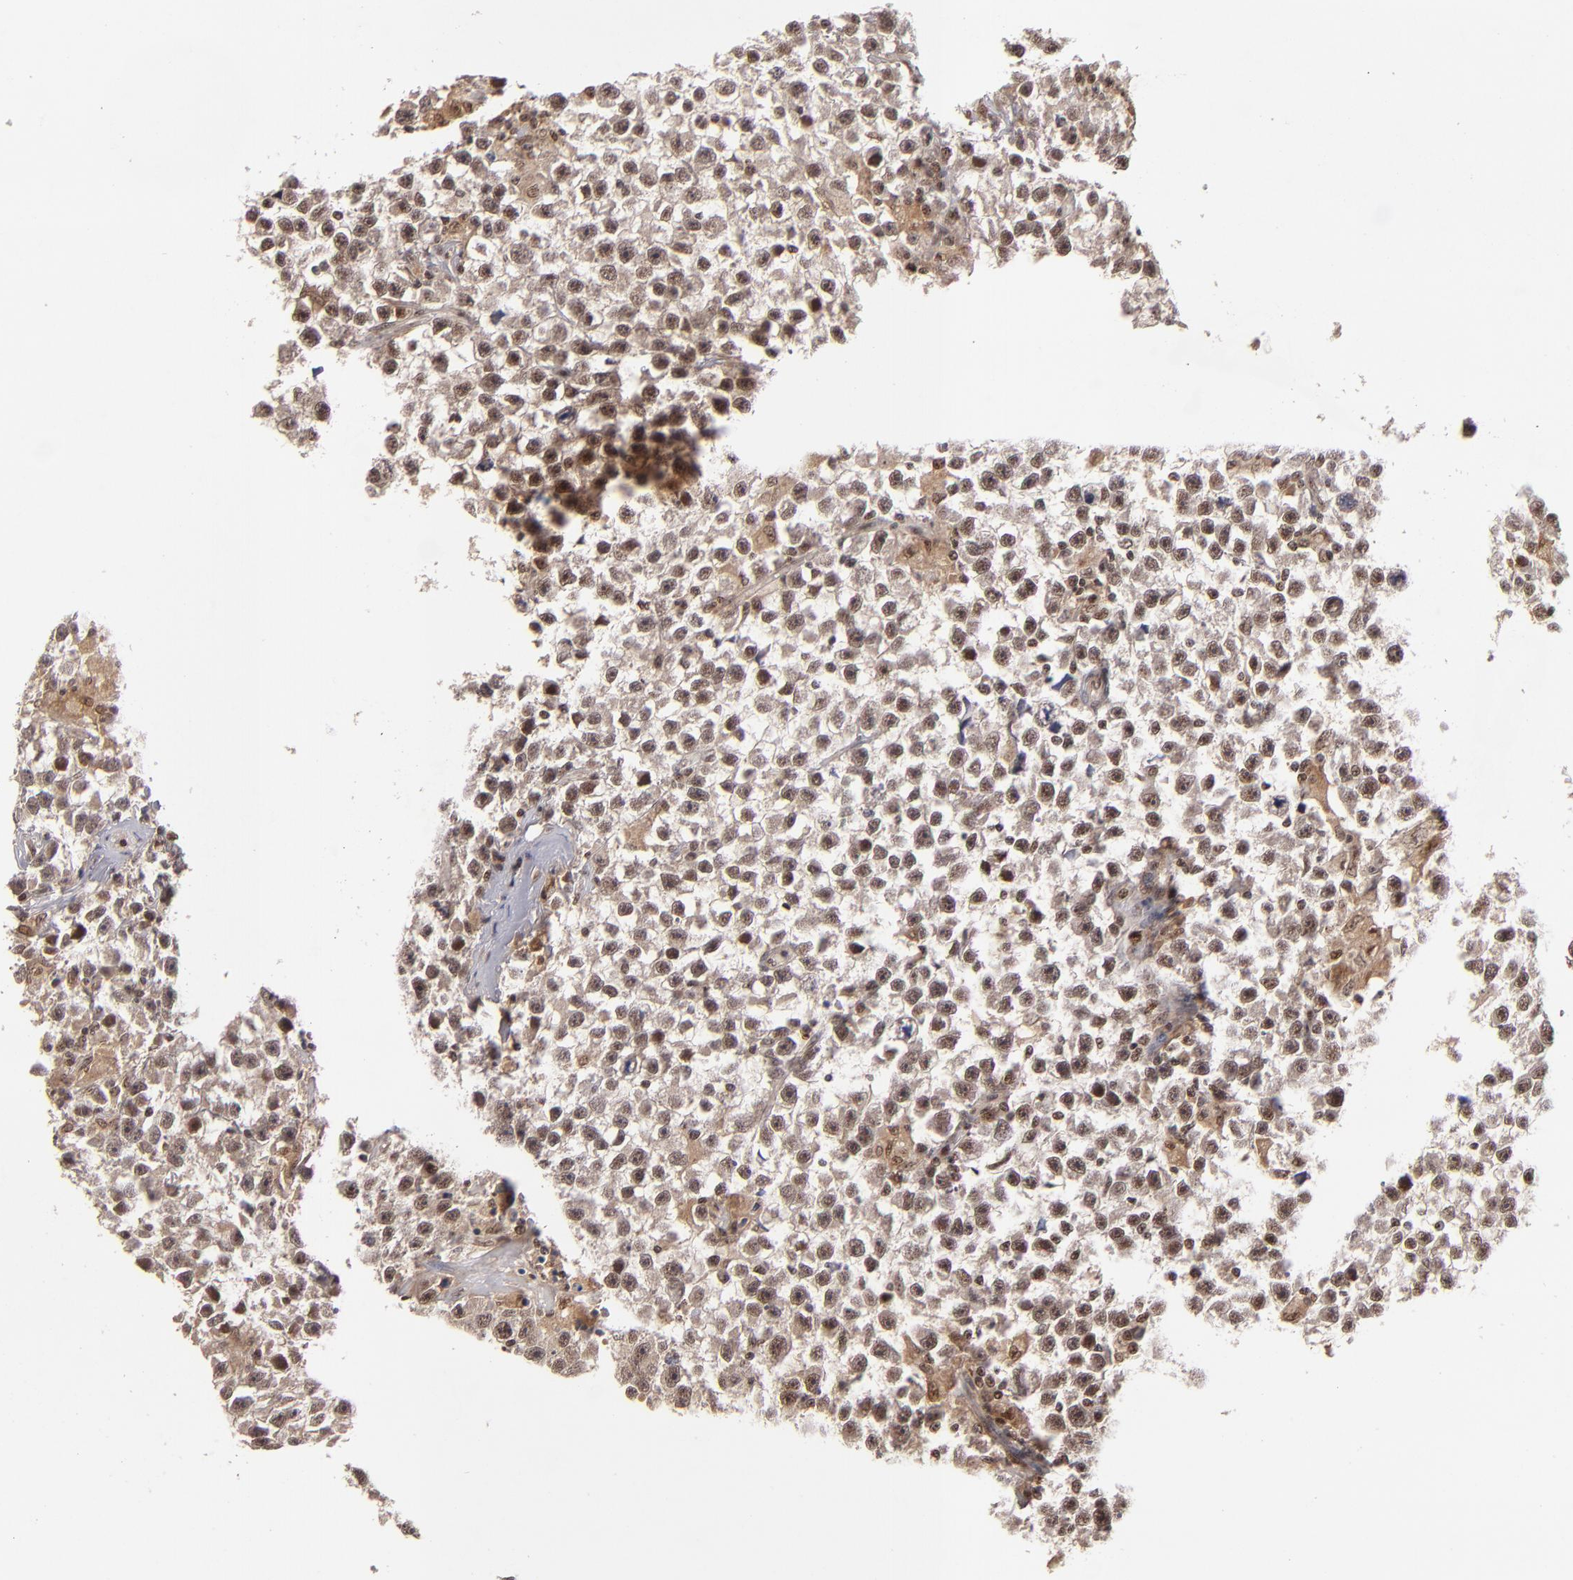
{"staining": {"intensity": "moderate", "quantity": ">75%", "location": "cytoplasmic/membranous,nuclear"}, "tissue": "testis cancer", "cell_type": "Tumor cells", "image_type": "cancer", "snomed": [{"axis": "morphology", "description": "Seminoma, NOS"}, {"axis": "topography", "description": "Testis"}], "caption": "Moderate cytoplasmic/membranous and nuclear staining for a protein is seen in approximately >75% of tumor cells of testis cancer (seminoma) using immunohistochemistry (IHC).", "gene": "PCNX4", "patient": {"sex": "male", "age": 33}}